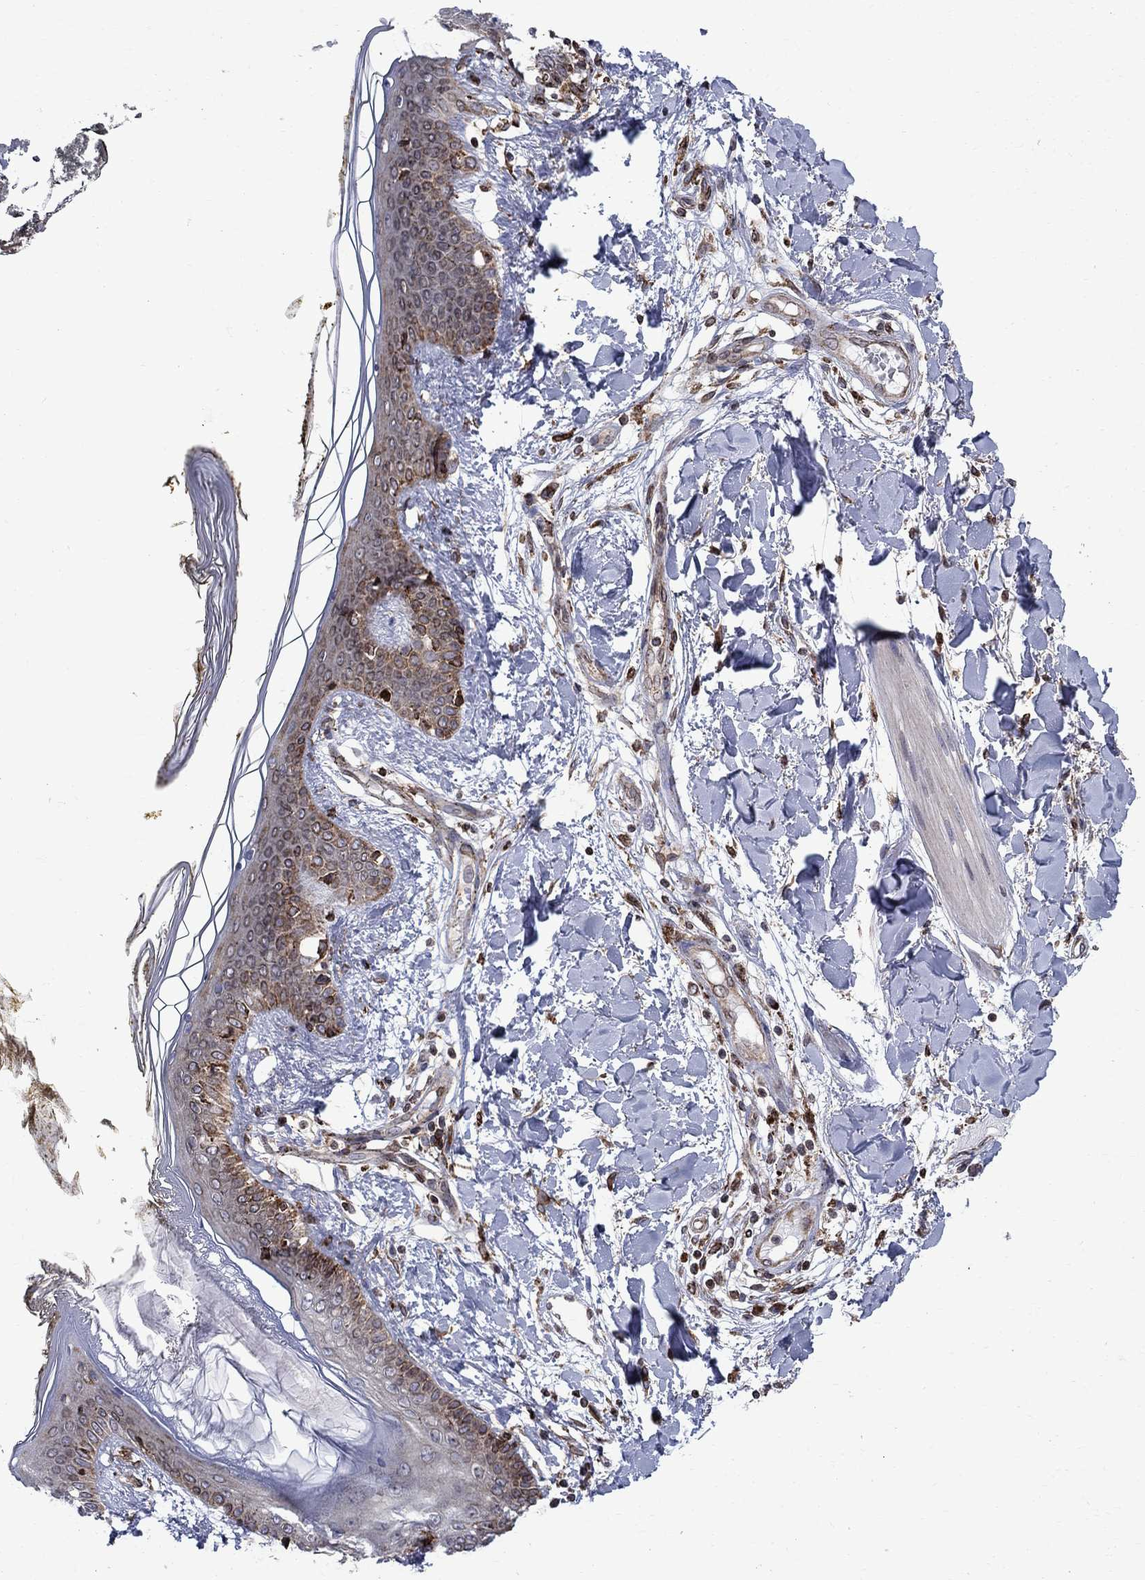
{"staining": {"intensity": "strong", "quantity": "25%-75%", "location": "nuclear"}, "tissue": "skin", "cell_type": "Fibroblasts", "image_type": "normal", "snomed": [{"axis": "morphology", "description": "Normal tissue, NOS"}, {"axis": "topography", "description": "Skin"}], "caption": "Strong nuclear staining for a protein is appreciated in approximately 25%-75% of fibroblasts of unremarkable skin using immunohistochemistry (IHC).", "gene": "CAB39L", "patient": {"sex": "female", "age": 34}}